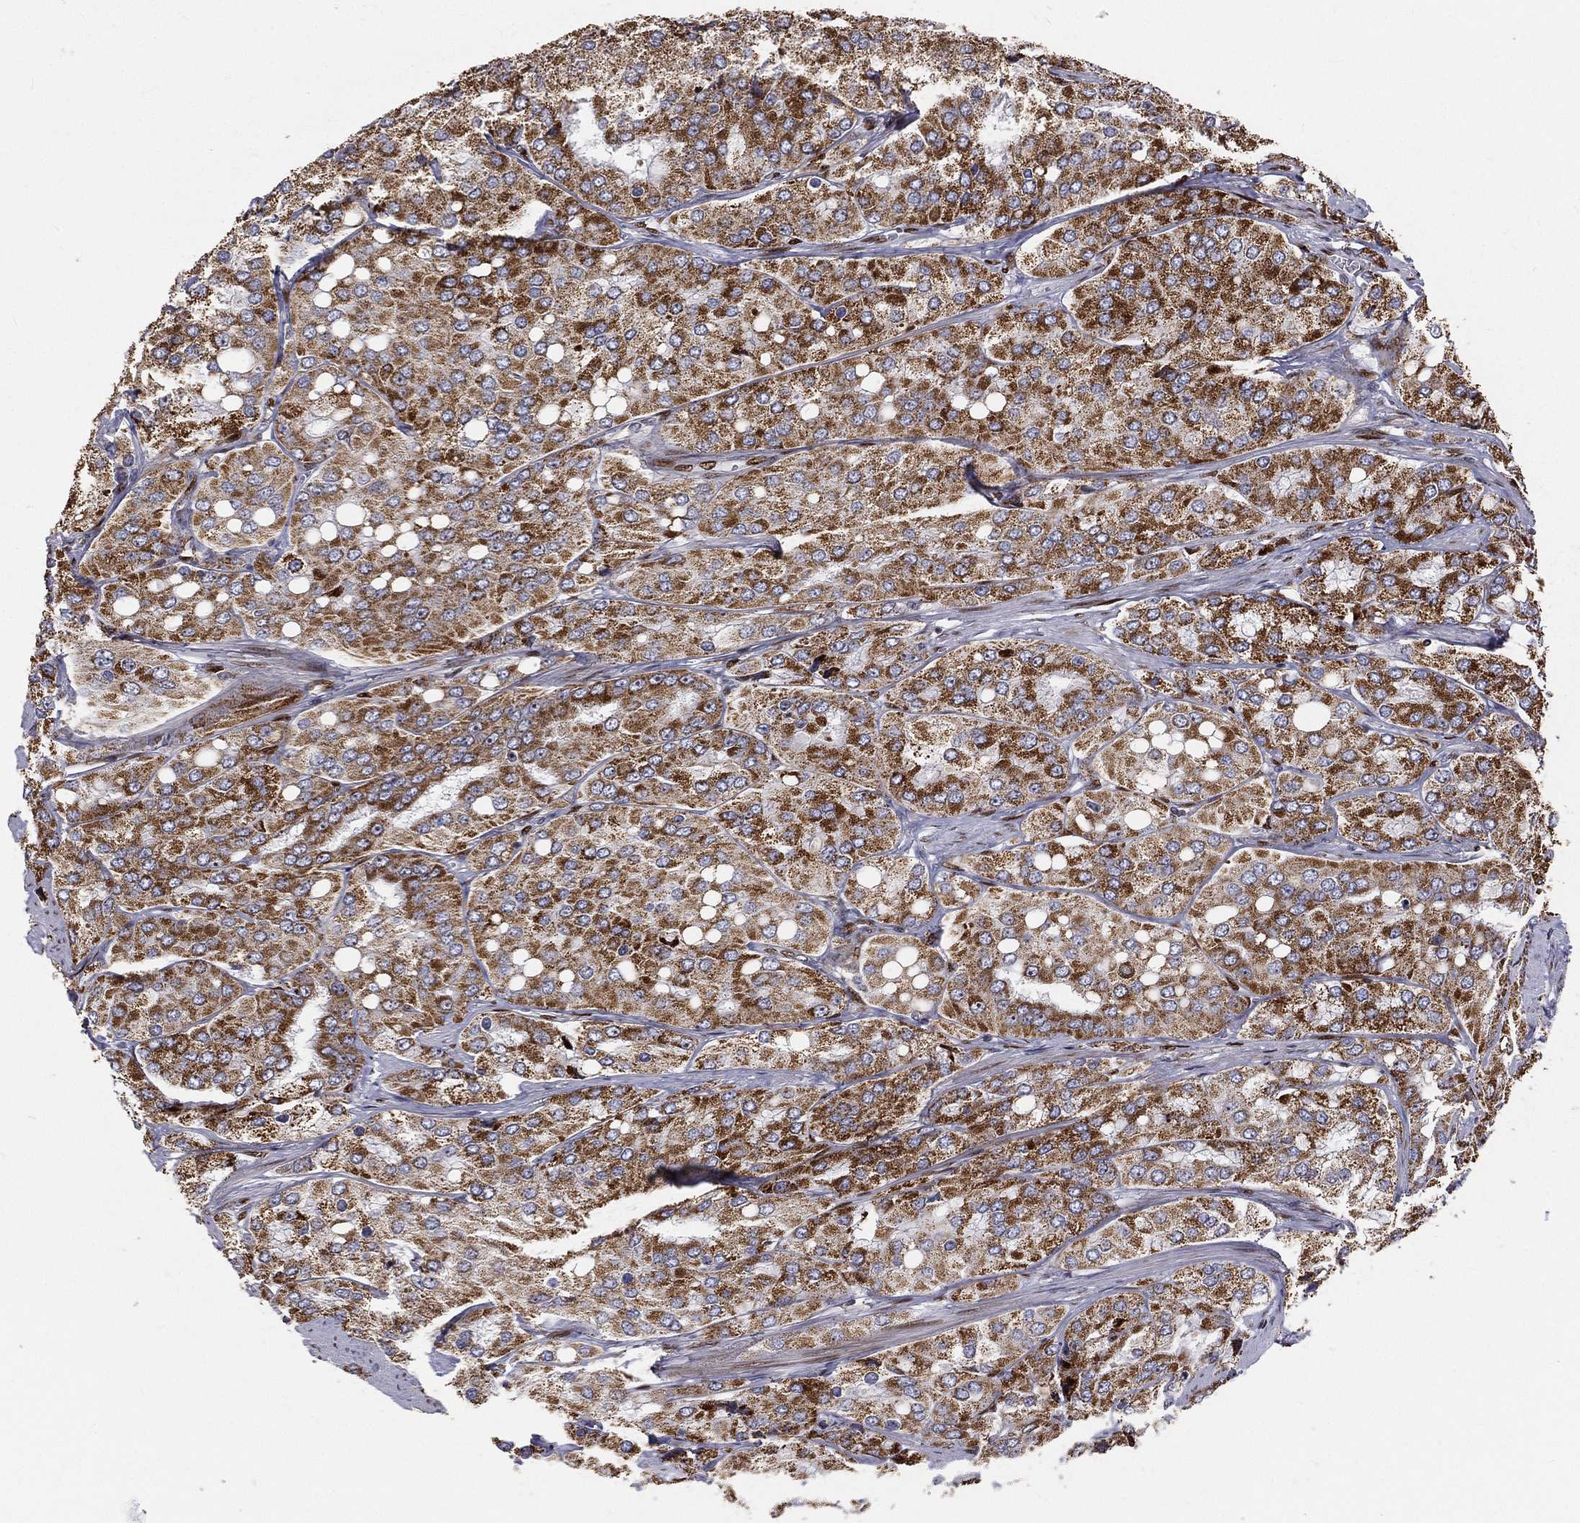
{"staining": {"intensity": "strong", "quantity": ">75%", "location": "cytoplasmic/membranous"}, "tissue": "prostate cancer", "cell_type": "Tumor cells", "image_type": "cancer", "snomed": [{"axis": "morphology", "description": "Adenocarcinoma, Low grade"}, {"axis": "topography", "description": "Prostate"}], "caption": "Protein staining by immunohistochemistry (IHC) exhibits strong cytoplasmic/membranous positivity in approximately >75% of tumor cells in prostate adenocarcinoma (low-grade).", "gene": "ZEB1", "patient": {"sex": "male", "age": 69}}